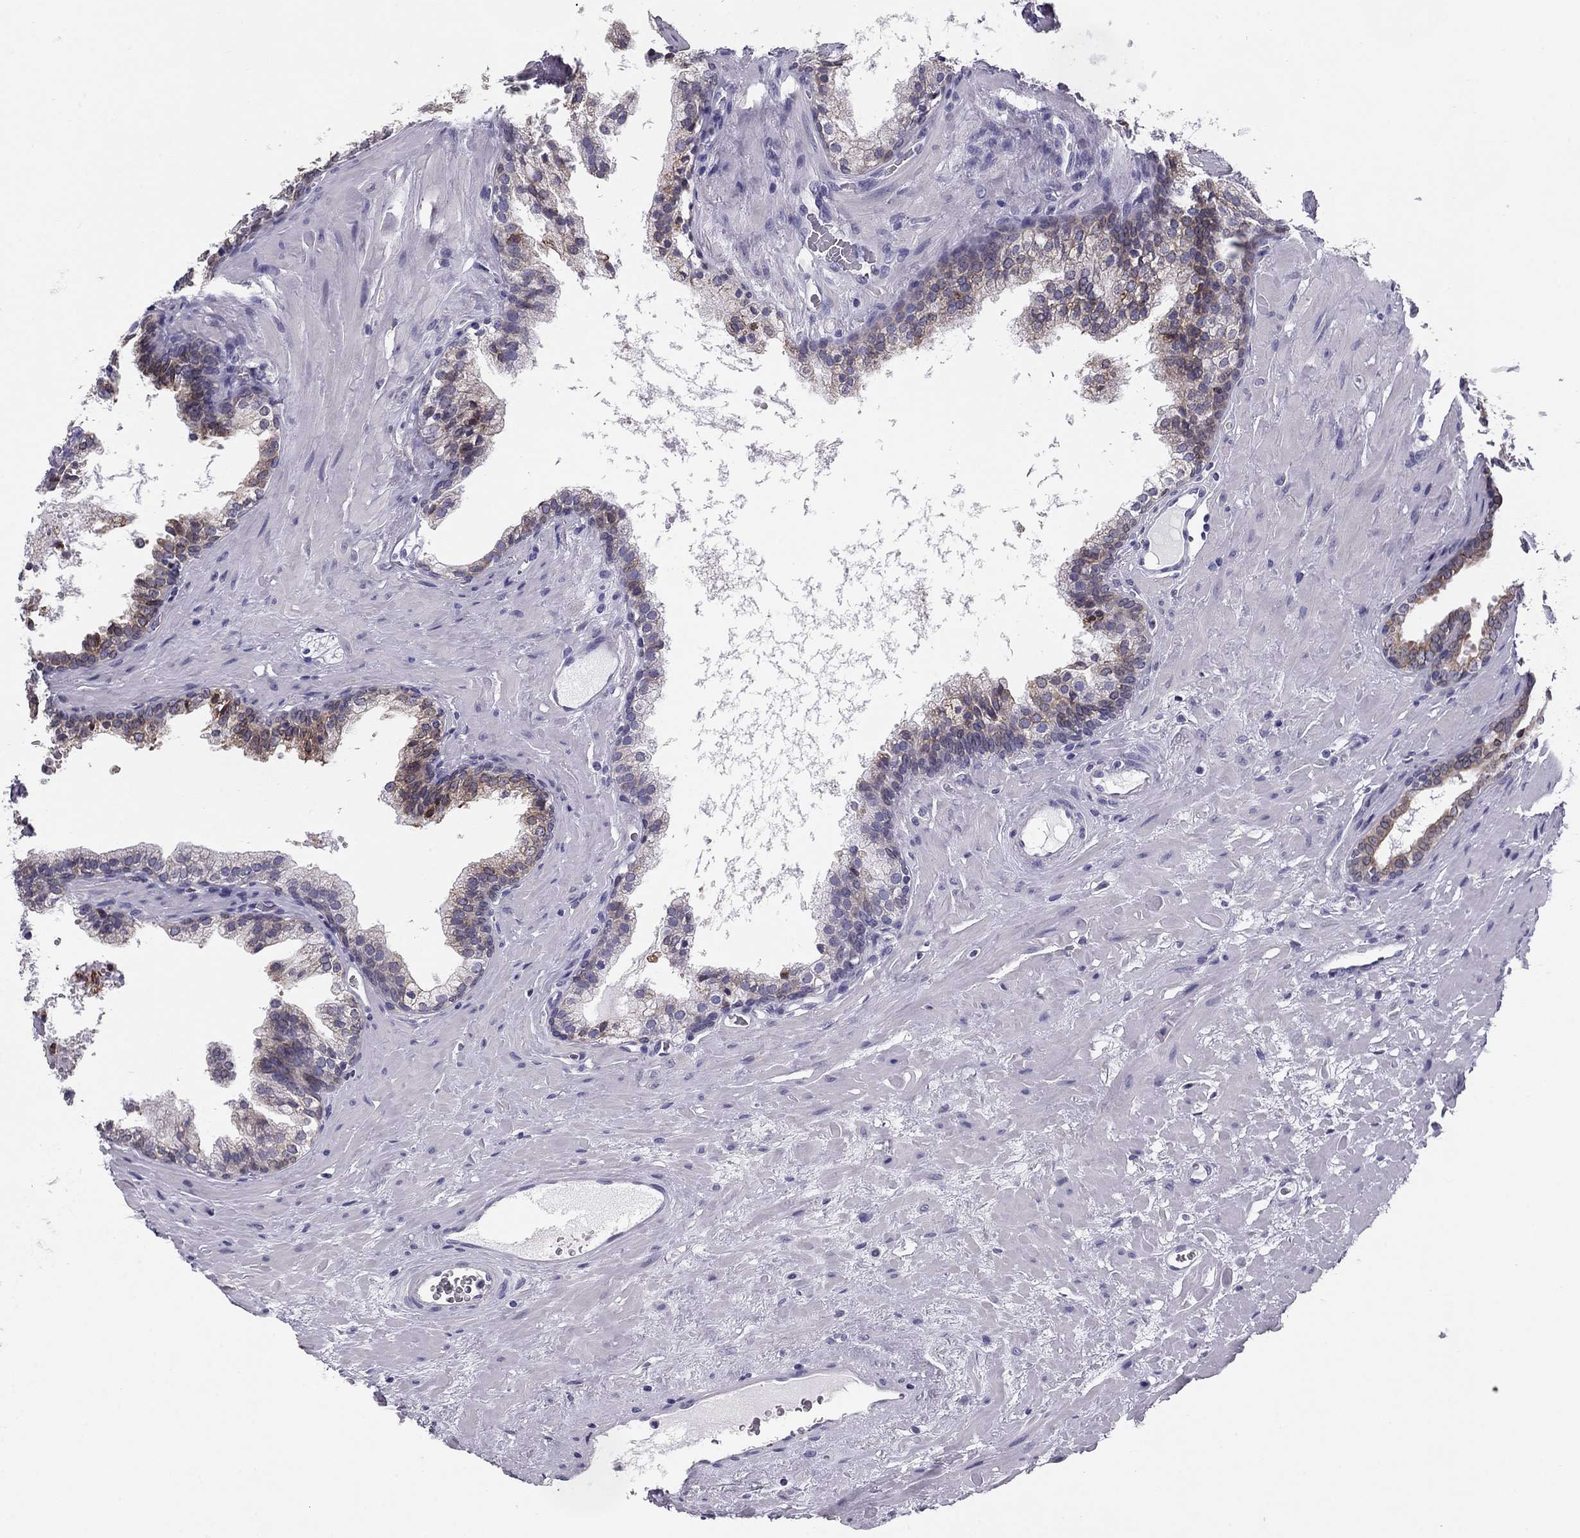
{"staining": {"intensity": "weak", "quantity": "25%-75%", "location": "cytoplasmic/membranous"}, "tissue": "prostate cancer", "cell_type": "Tumor cells", "image_type": "cancer", "snomed": [{"axis": "morphology", "description": "Adenocarcinoma, NOS"}, {"axis": "topography", "description": "Prostate"}], "caption": "Immunohistochemical staining of prostate adenocarcinoma reveals low levels of weak cytoplasmic/membranous protein staining in about 25%-75% of tumor cells. (DAB IHC with brightfield microscopy, high magnification).", "gene": "TMED3", "patient": {"sex": "male", "age": 66}}